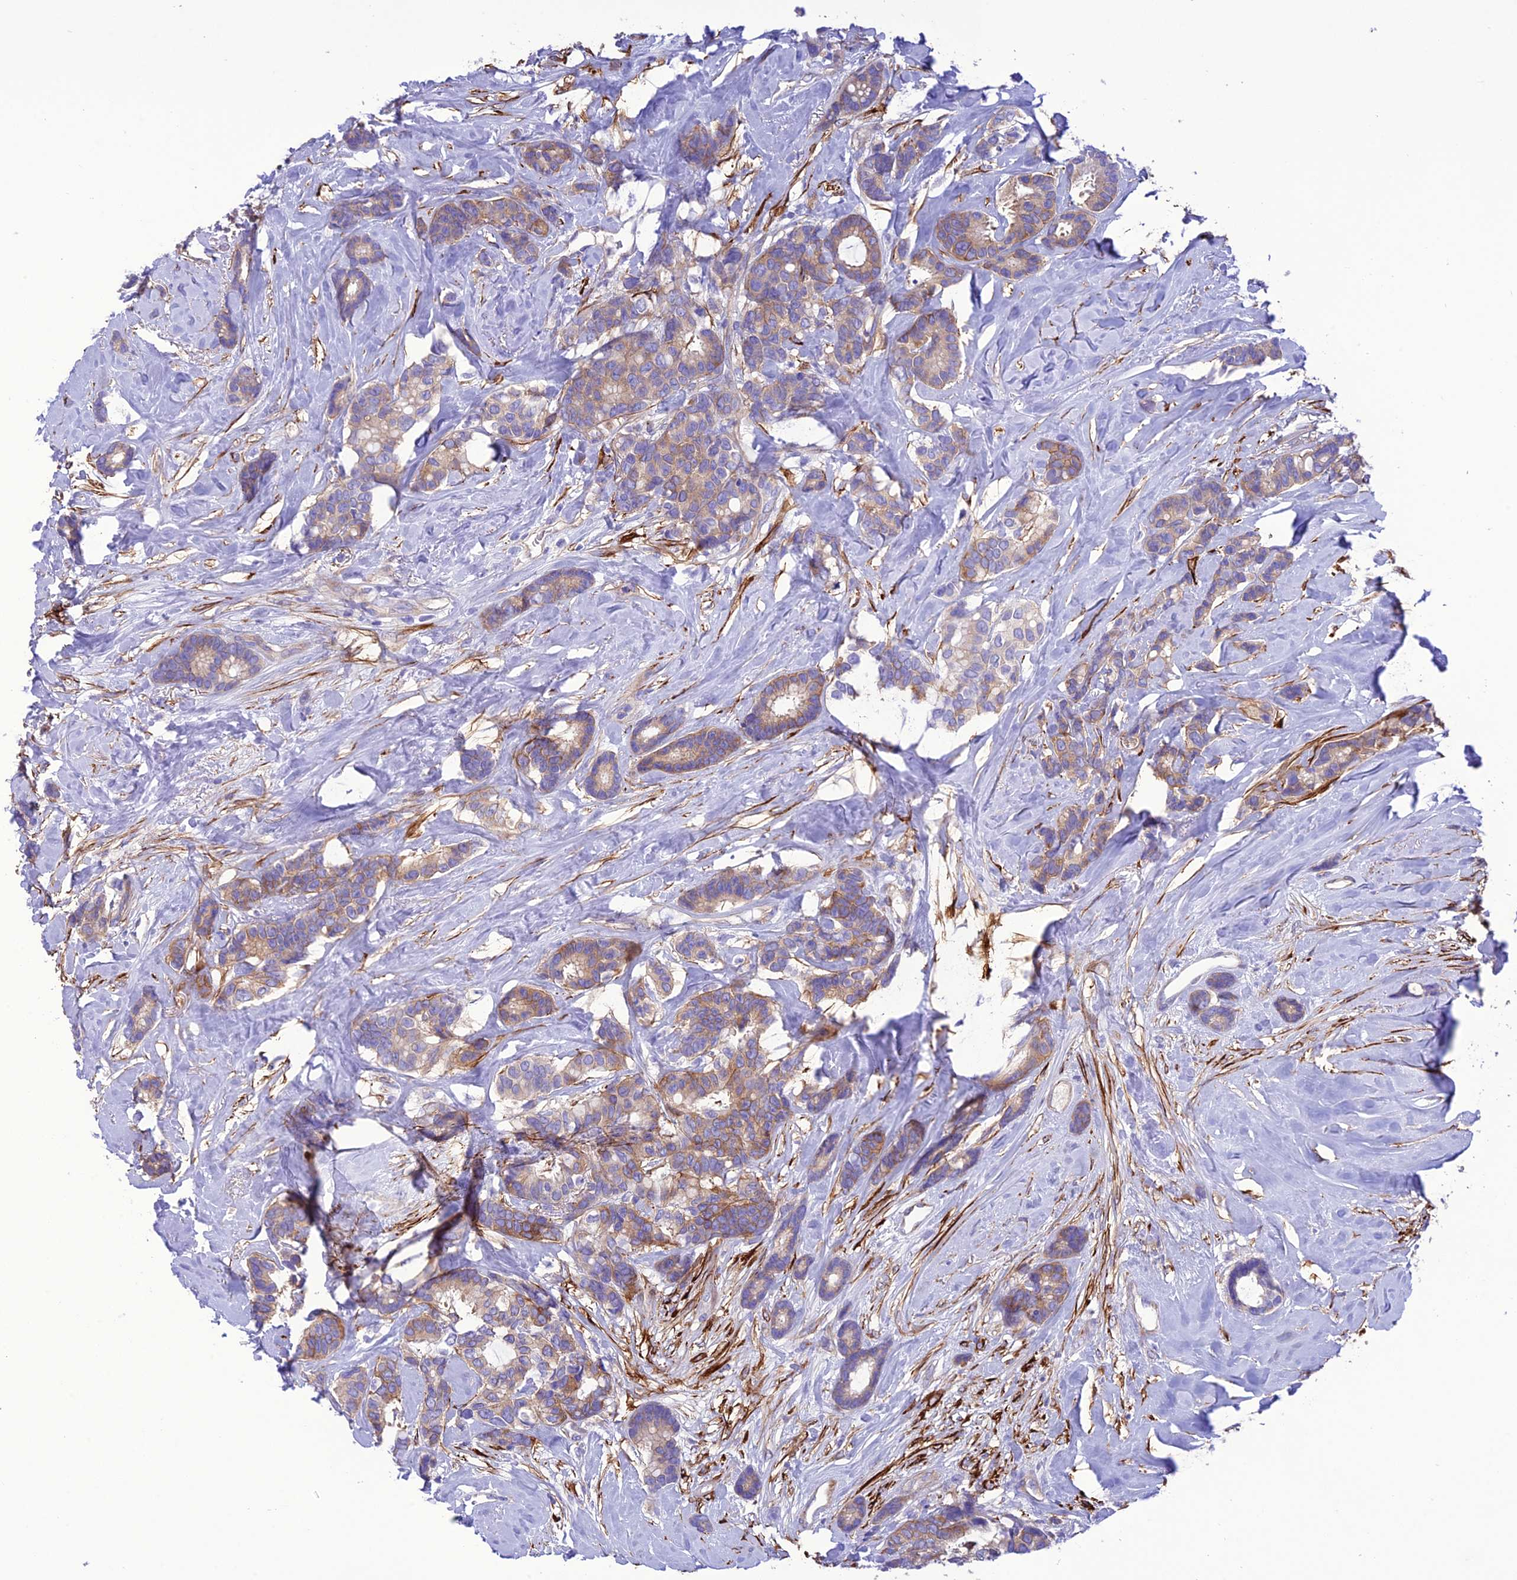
{"staining": {"intensity": "moderate", "quantity": "25%-75%", "location": "cytoplasmic/membranous"}, "tissue": "breast cancer", "cell_type": "Tumor cells", "image_type": "cancer", "snomed": [{"axis": "morphology", "description": "Duct carcinoma"}, {"axis": "topography", "description": "Breast"}], "caption": "Breast intraductal carcinoma was stained to show a protein in brown. There is medium levels of moderate cytoplasmic/membranous expression in approximately 25%-75% of tumor cells.", "gene": "FRA10AC1", "patient": {"sex": "female", "age": 87}}